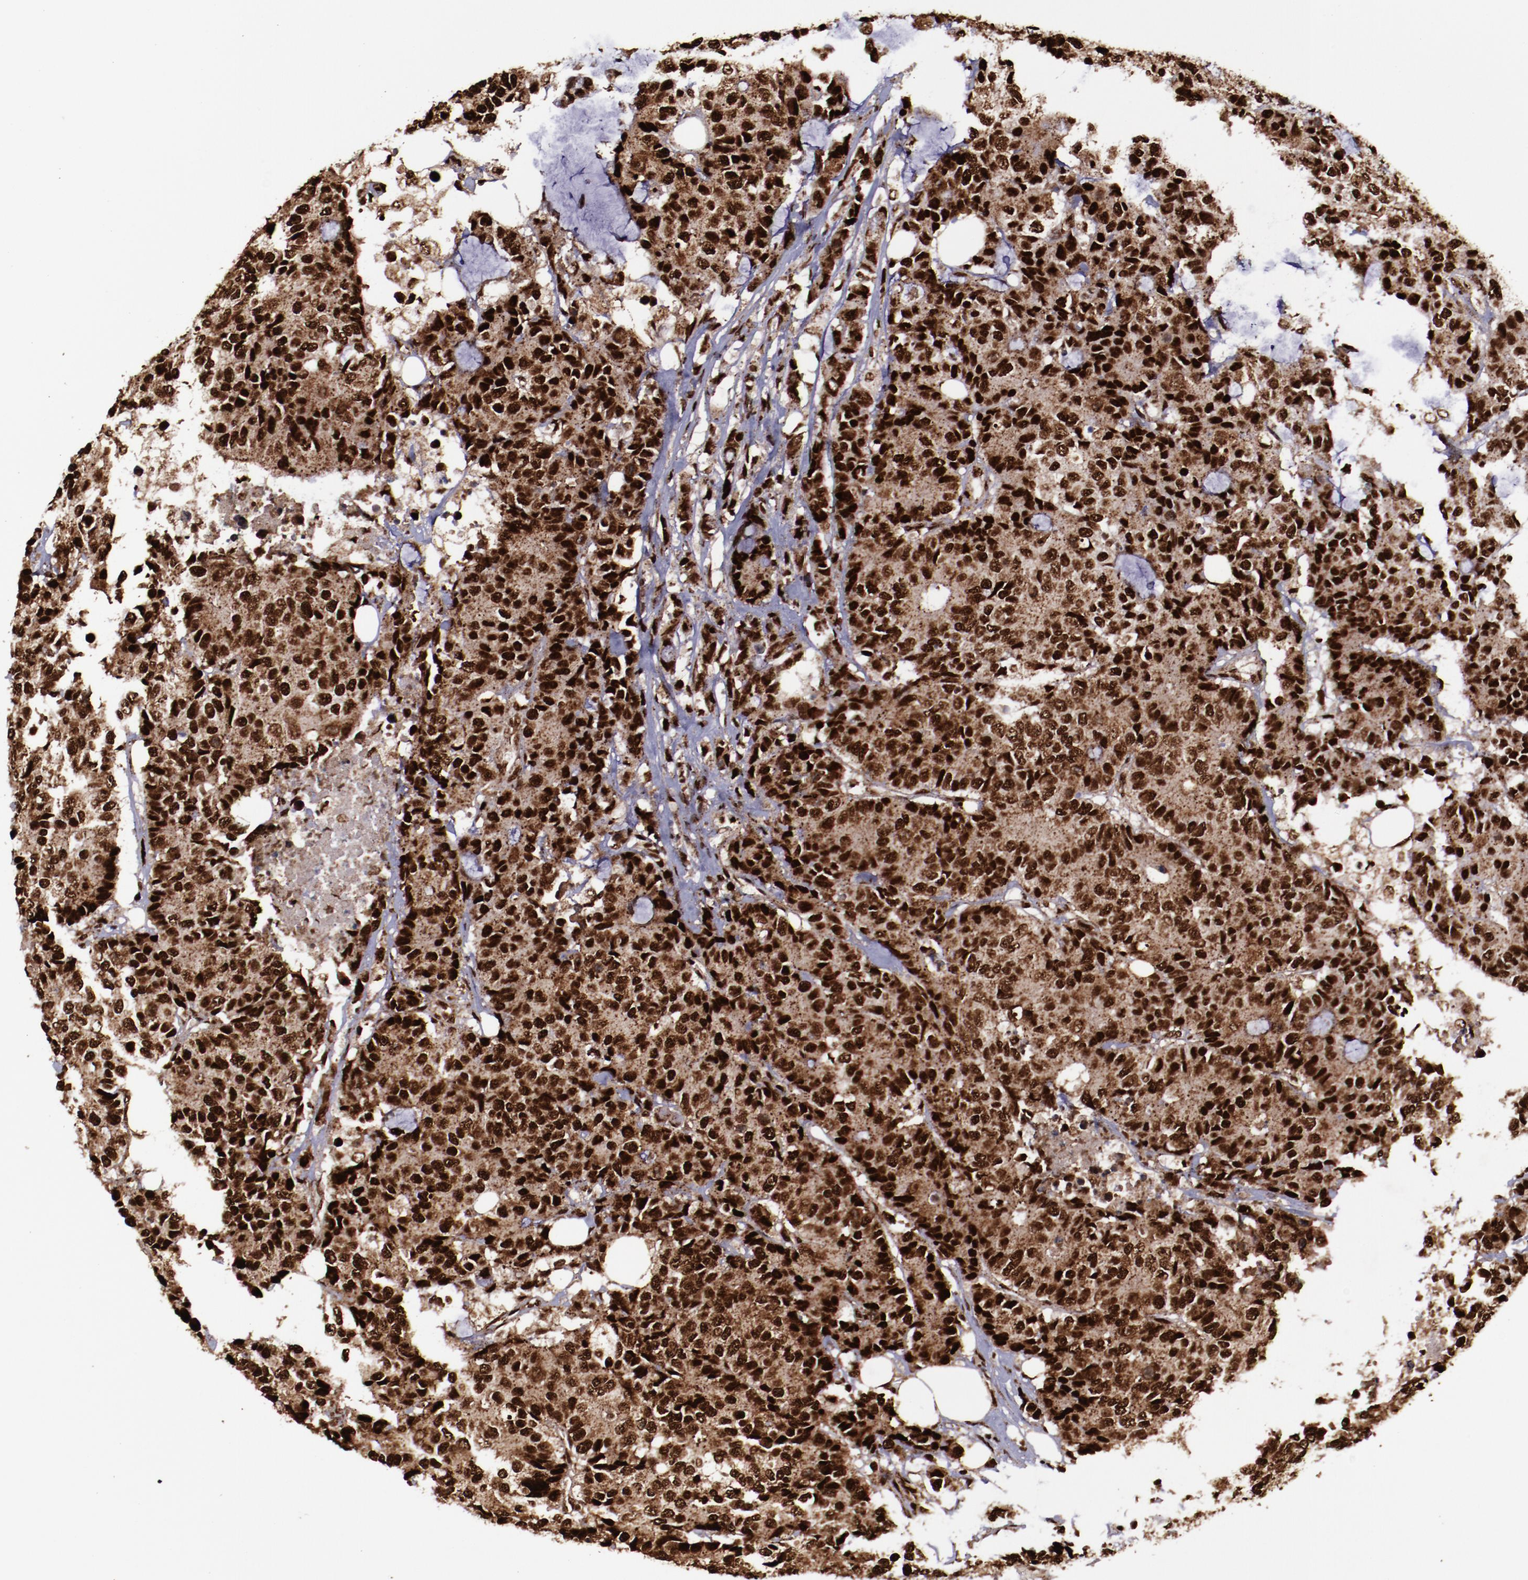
{"staining": {"intensity": "strong", "quantity": ">75%", "location": "cytoplasmic/membranous,nuclear"}, "tissue": "colorectal cancer", "cell_type": "Tumor cells", "image_type": "cancer", "snomed": [{"axis": "morphology", "description": "Adenocarcinoma, NOS"}, {"axis": "topography", "description": "Colon"}], "caption": "The photomicrograph reveals staining of colorectal adenocarcinoma, revealing strong cytoplasmic/membranous and nuclear protein positivity (brown color) within tumor cells.", "gene": "SNW1", "patient": {"sex": "female", "age": 86}}